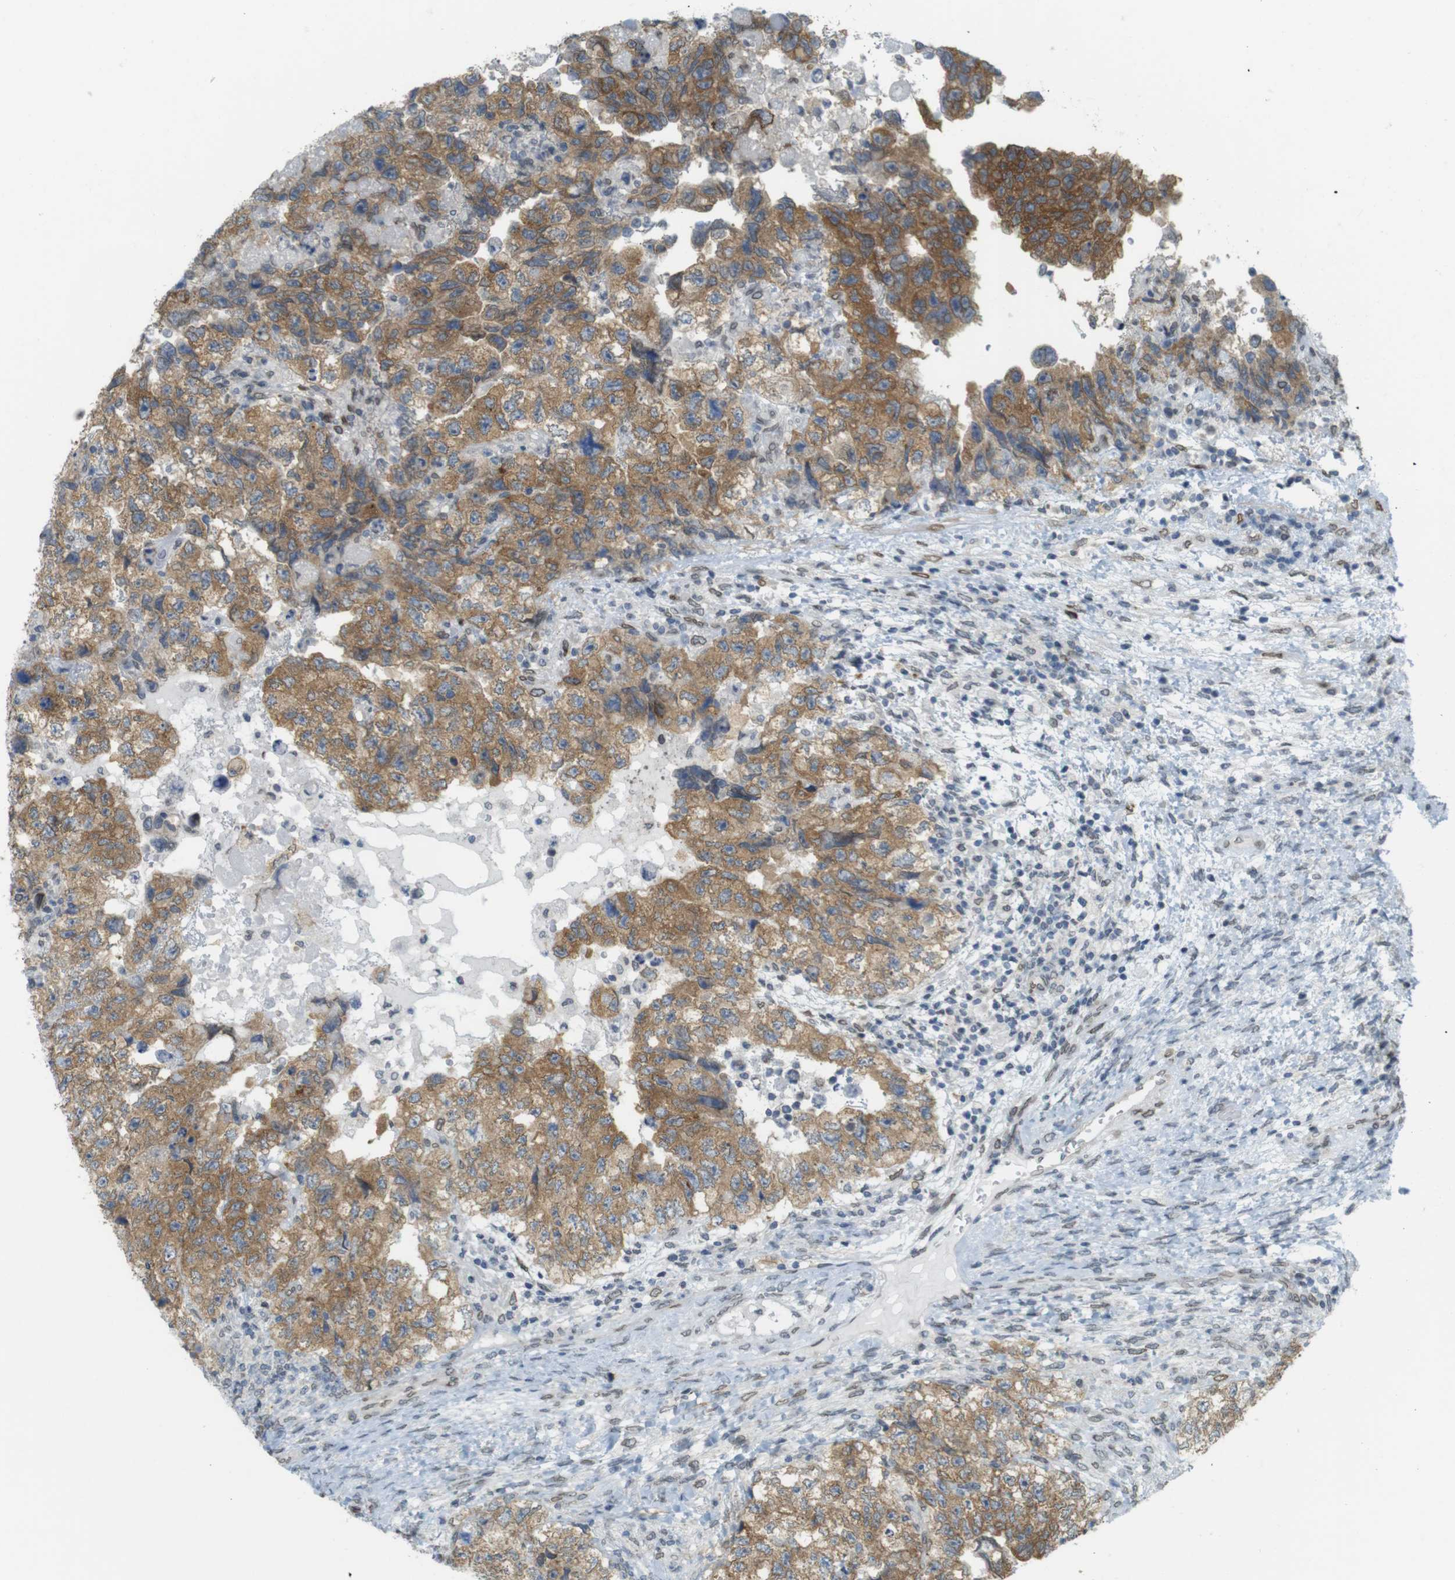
{"staining": {"intensity": "moderate", "quantity": ">75%", "location": "cytoplasmic/membranous"}, "tissue": "testis cancer", "cell_type": "Tumor cells", "image_type": "cancer", "snomed": [{"axis": "morphology", "description": "Carcinoma, Embryonal, NOS"}, {"axis": "topography", "description": "Testis"}], "caption": "Immunohistochemistry (IHC) micrograph of human testis cancer stained for a protein (brown), which reveals medium levels of moderate cytoplasmic/membranous staining in about >75% of tumor cells.", "gene": "ARL6IP6", "patient": {"sex": "male", "age": 36}}